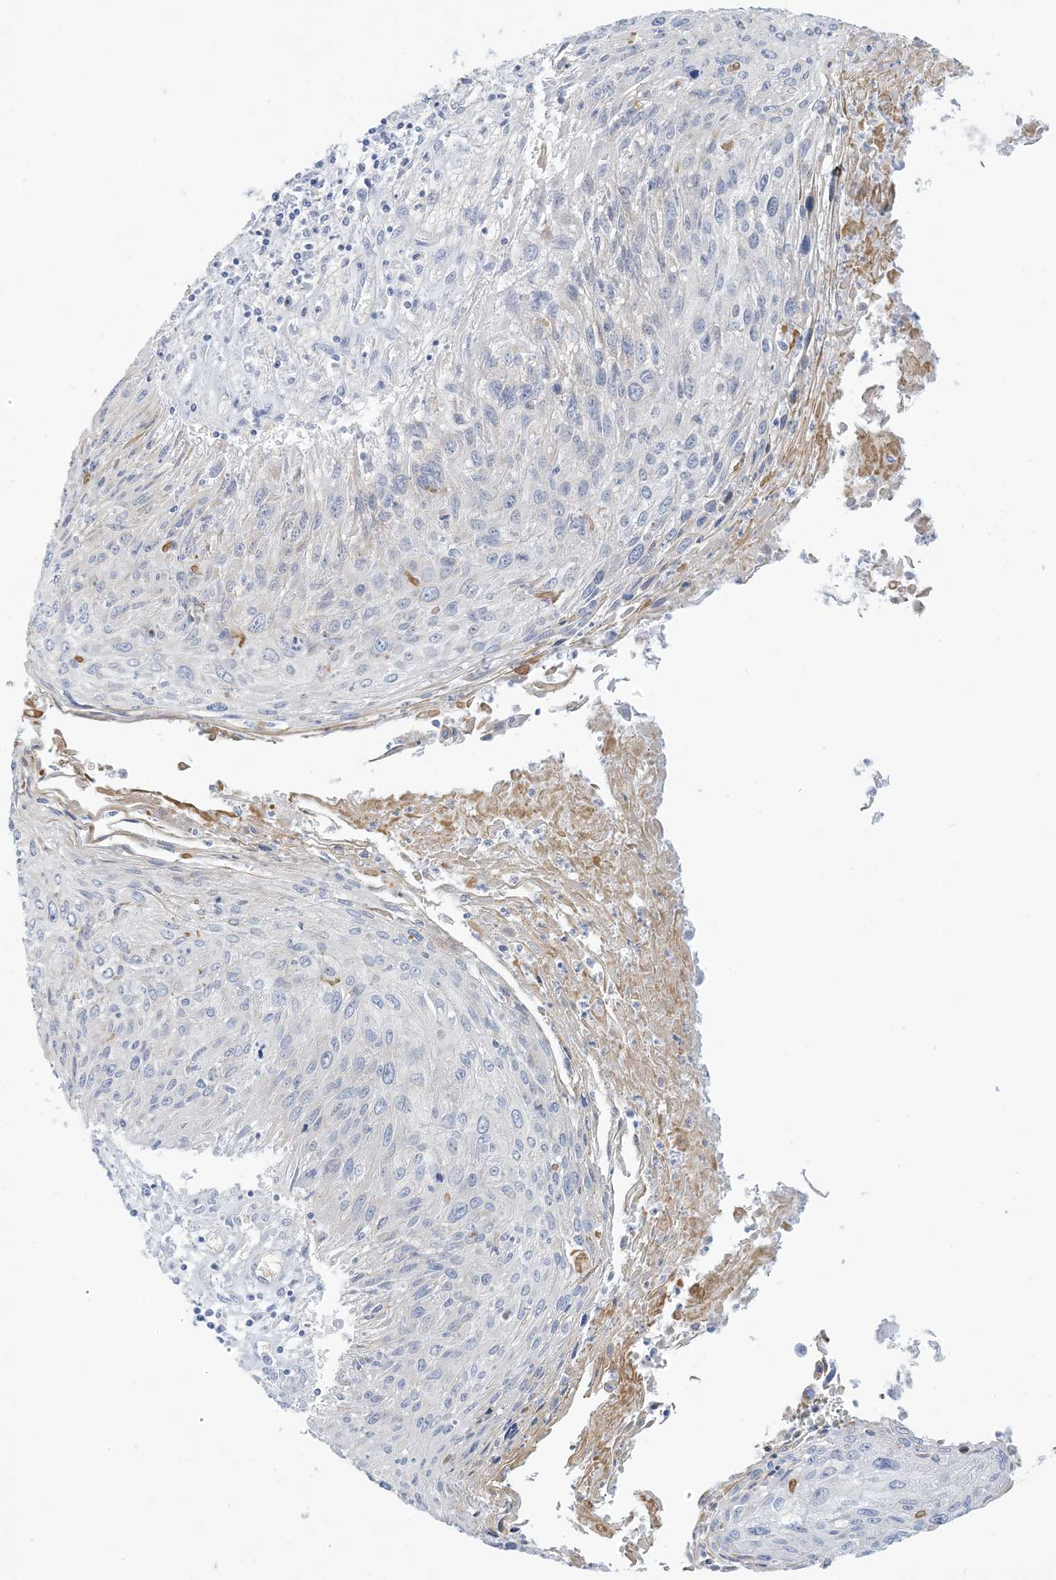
{"staining": {"intensity": "negative", "quantity": "none", "location": "none"}, "tissue": "cervical cancer", "cell_type": "Tumor cells", "image_type": "cancer", "snomed": [{"axis": "morphology", "description": "Squamous cell carcinoma, NOS"}, {"axis": "topography", "description": "Cervix"}], "caption": "IHC micrograph of cervical squamous cell carcinoma stained for a protein (brown), which demonstrates no expression in tumor cells.", "gene": "XIRP2", "patient": {"sex": "female", "age": 51}}